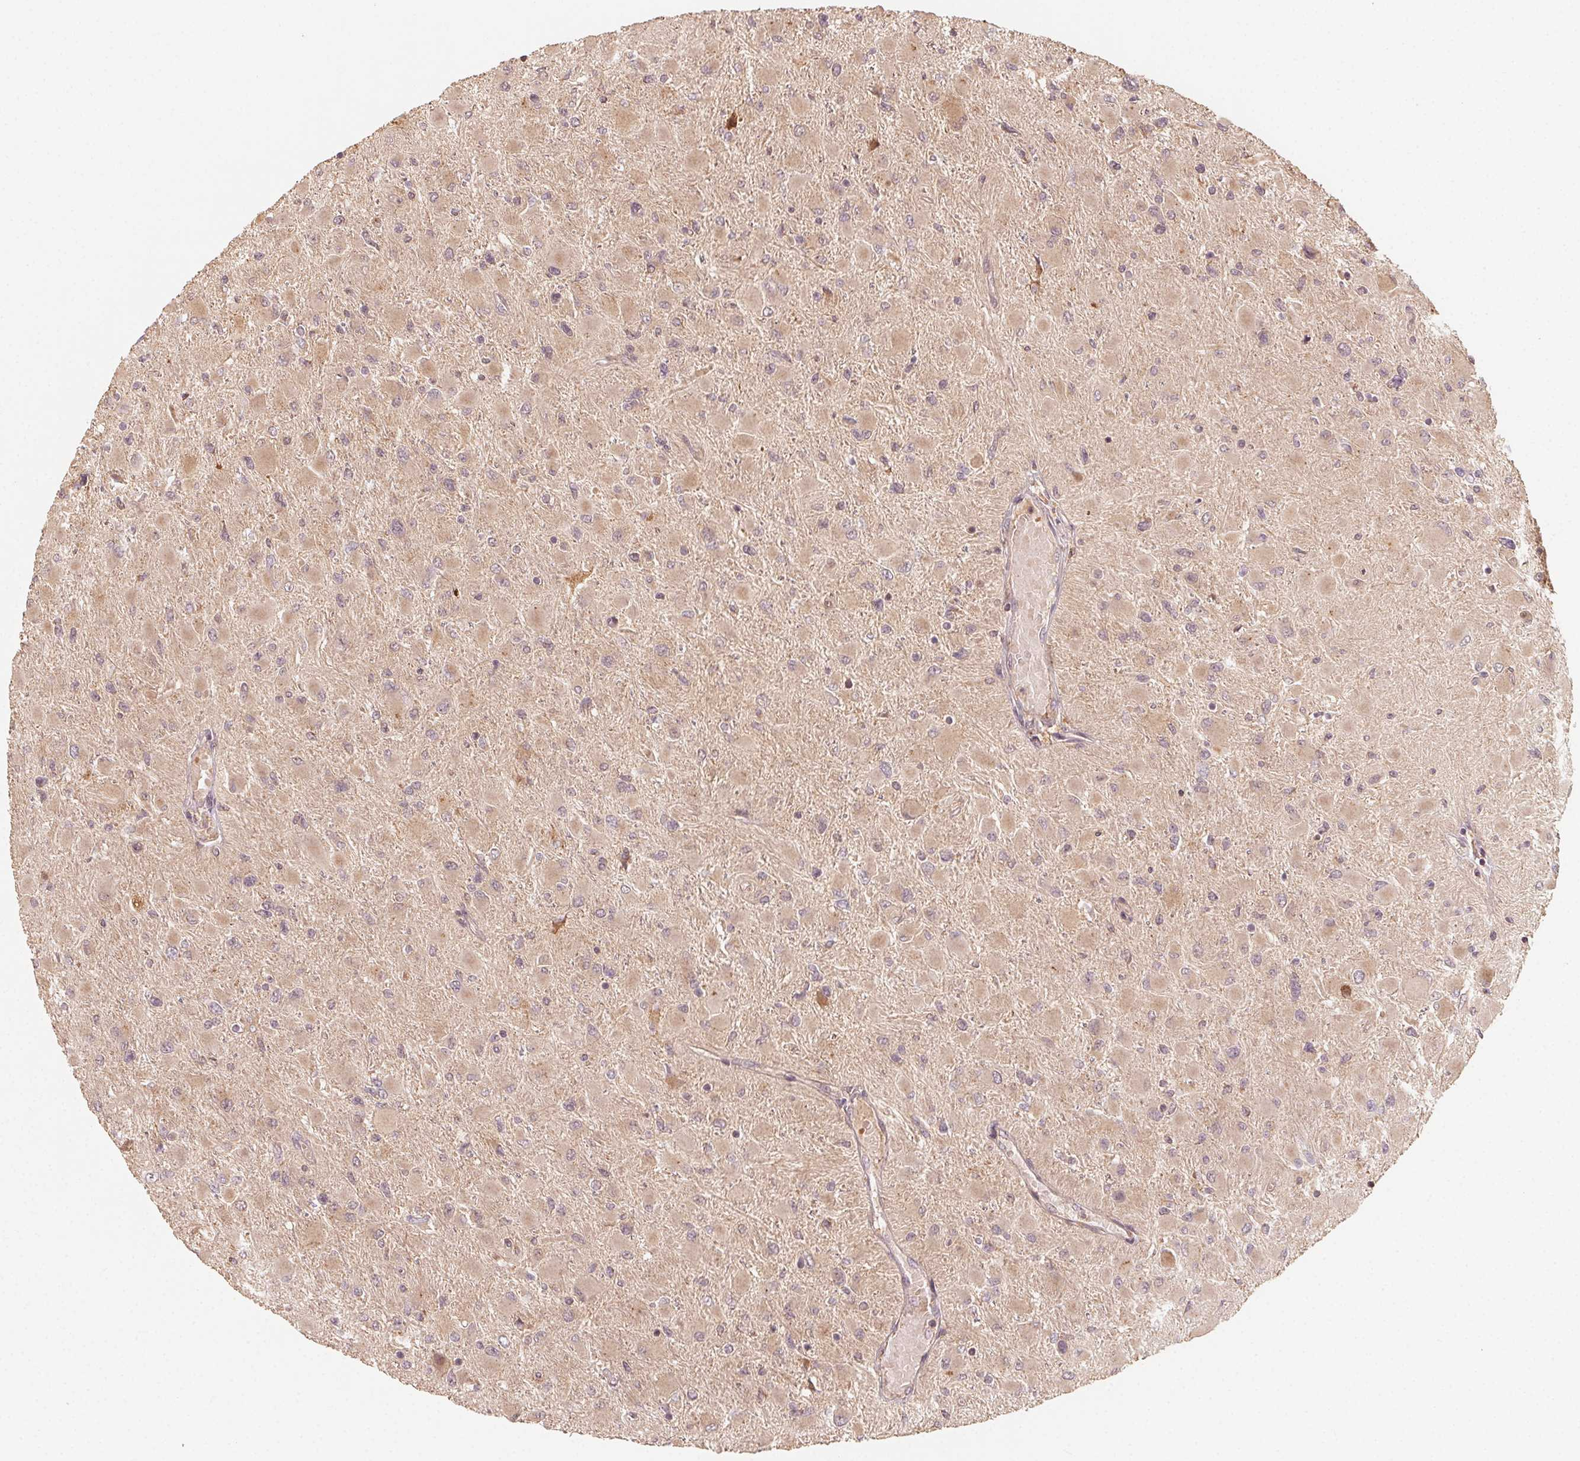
{"staining": {"intensity": "negative", "quantity": "none", "location": "none"}, "tissue": "glioma", "cell_type": "Tumor cells", "image_type": "cancer", "snomed": [{"axis": "morphology", "description": "Glioma, malignant, High grade"}, {"axis": "topography", "description": "Cerebral cortex"}], "caption": "Glioma was stained to show a protein in brown. There is no significant staining in tumor cells.", "gene": "WBP2", "patient": {"sex": "female", "age": 36}}